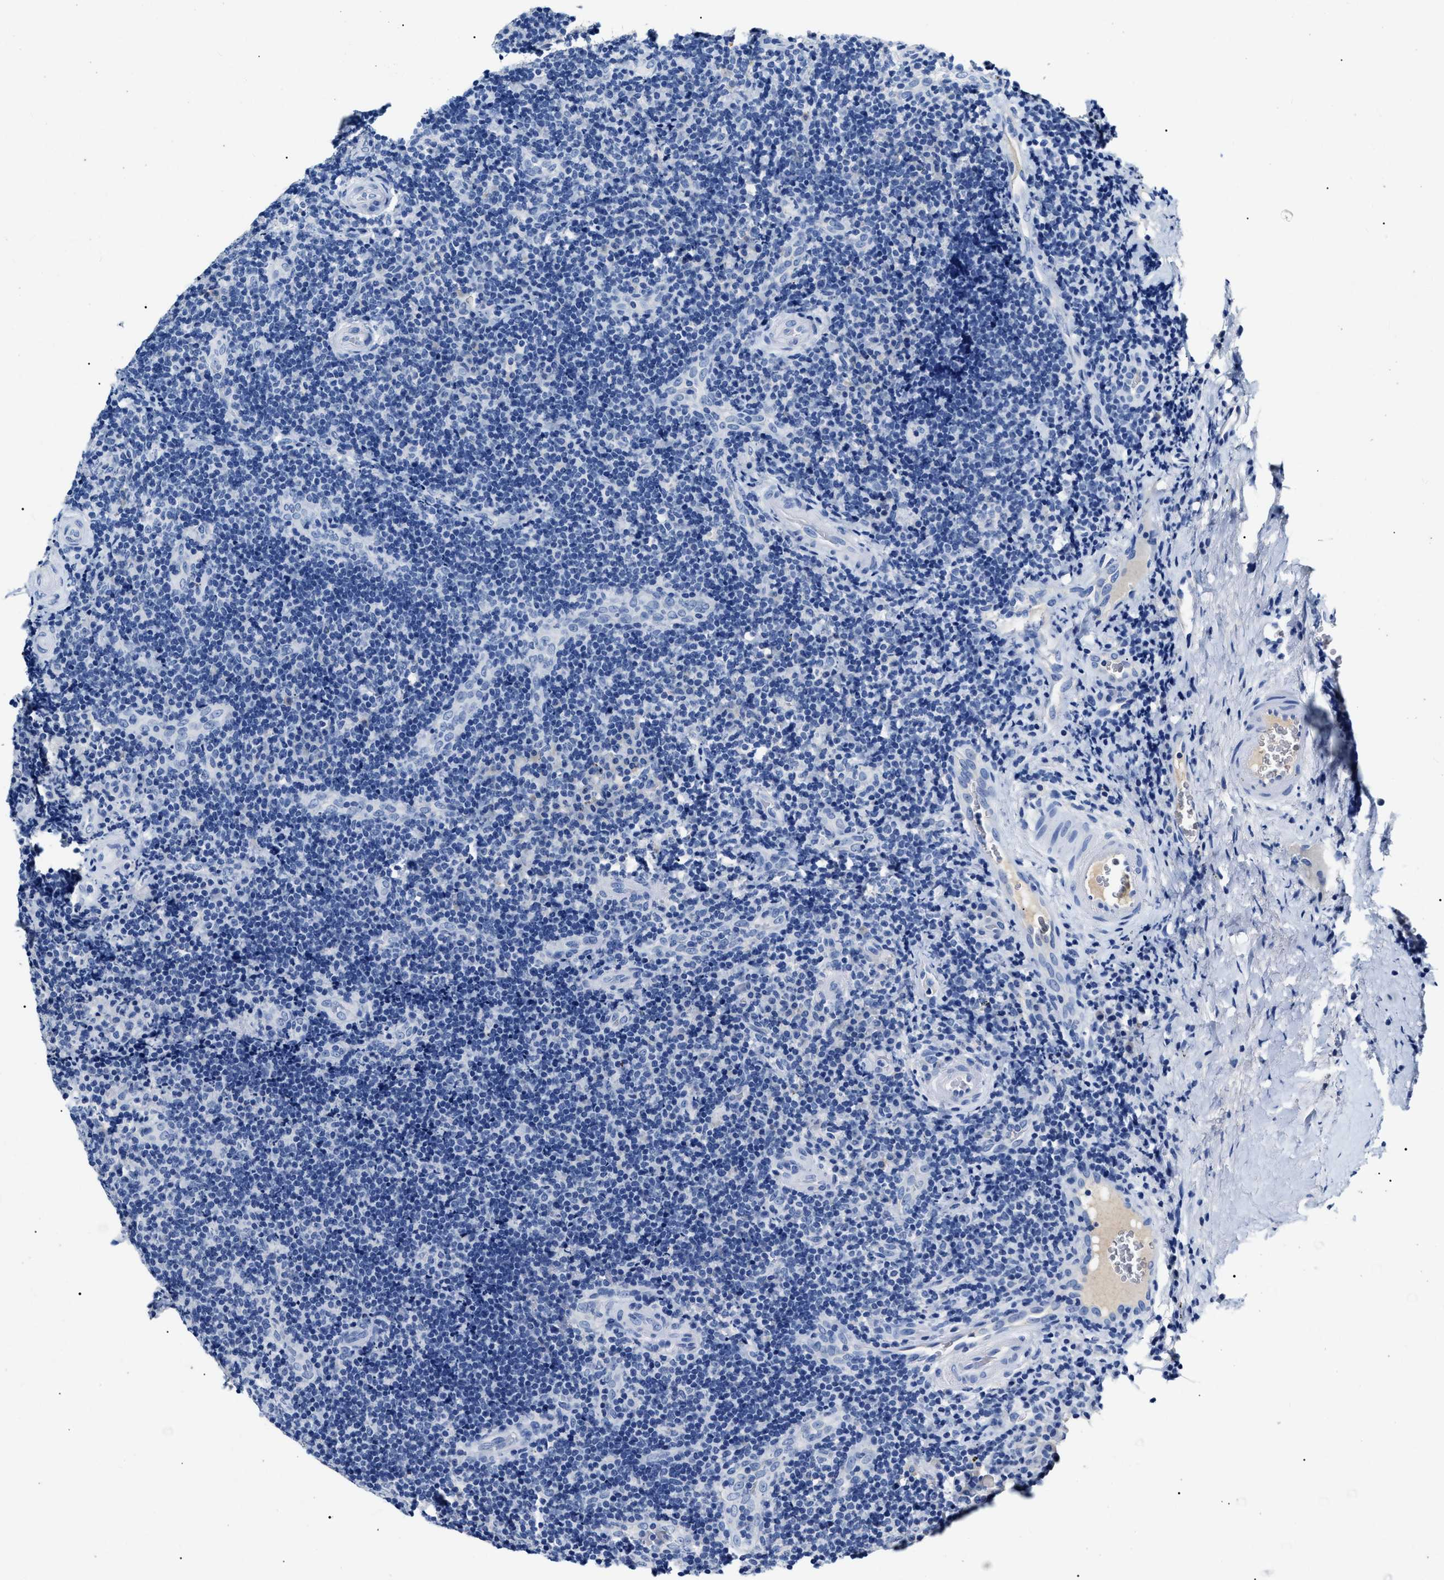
{"staining": {"intensity": "negative", "quantity": "none", "location": "none"}, "tissue": "lymphoma", "cell_type": "Tumor cells", "image_type": "cancer", "snomed": [{"axis": "morphology", "description": "Malignant lymphoma, non-Hodgkin's type, High grade"}, {"axis": "topography", "description": "Tonsil"}], "caption": "Immunohistochemistry (IHC) photomicrograph of neoplastic tissue: human lymphoma stained with DAB (3,3'-diaminobenzidine) exhibits no significant protein expression in tumor cells. The staining is performed using DAB (3,3'-diaminobenzidine) brown chromogen with nuclei counter-stained in using hematoxylin.", "gene": "LRRC8E", "patient": {"sex": "female", "age": 36}}